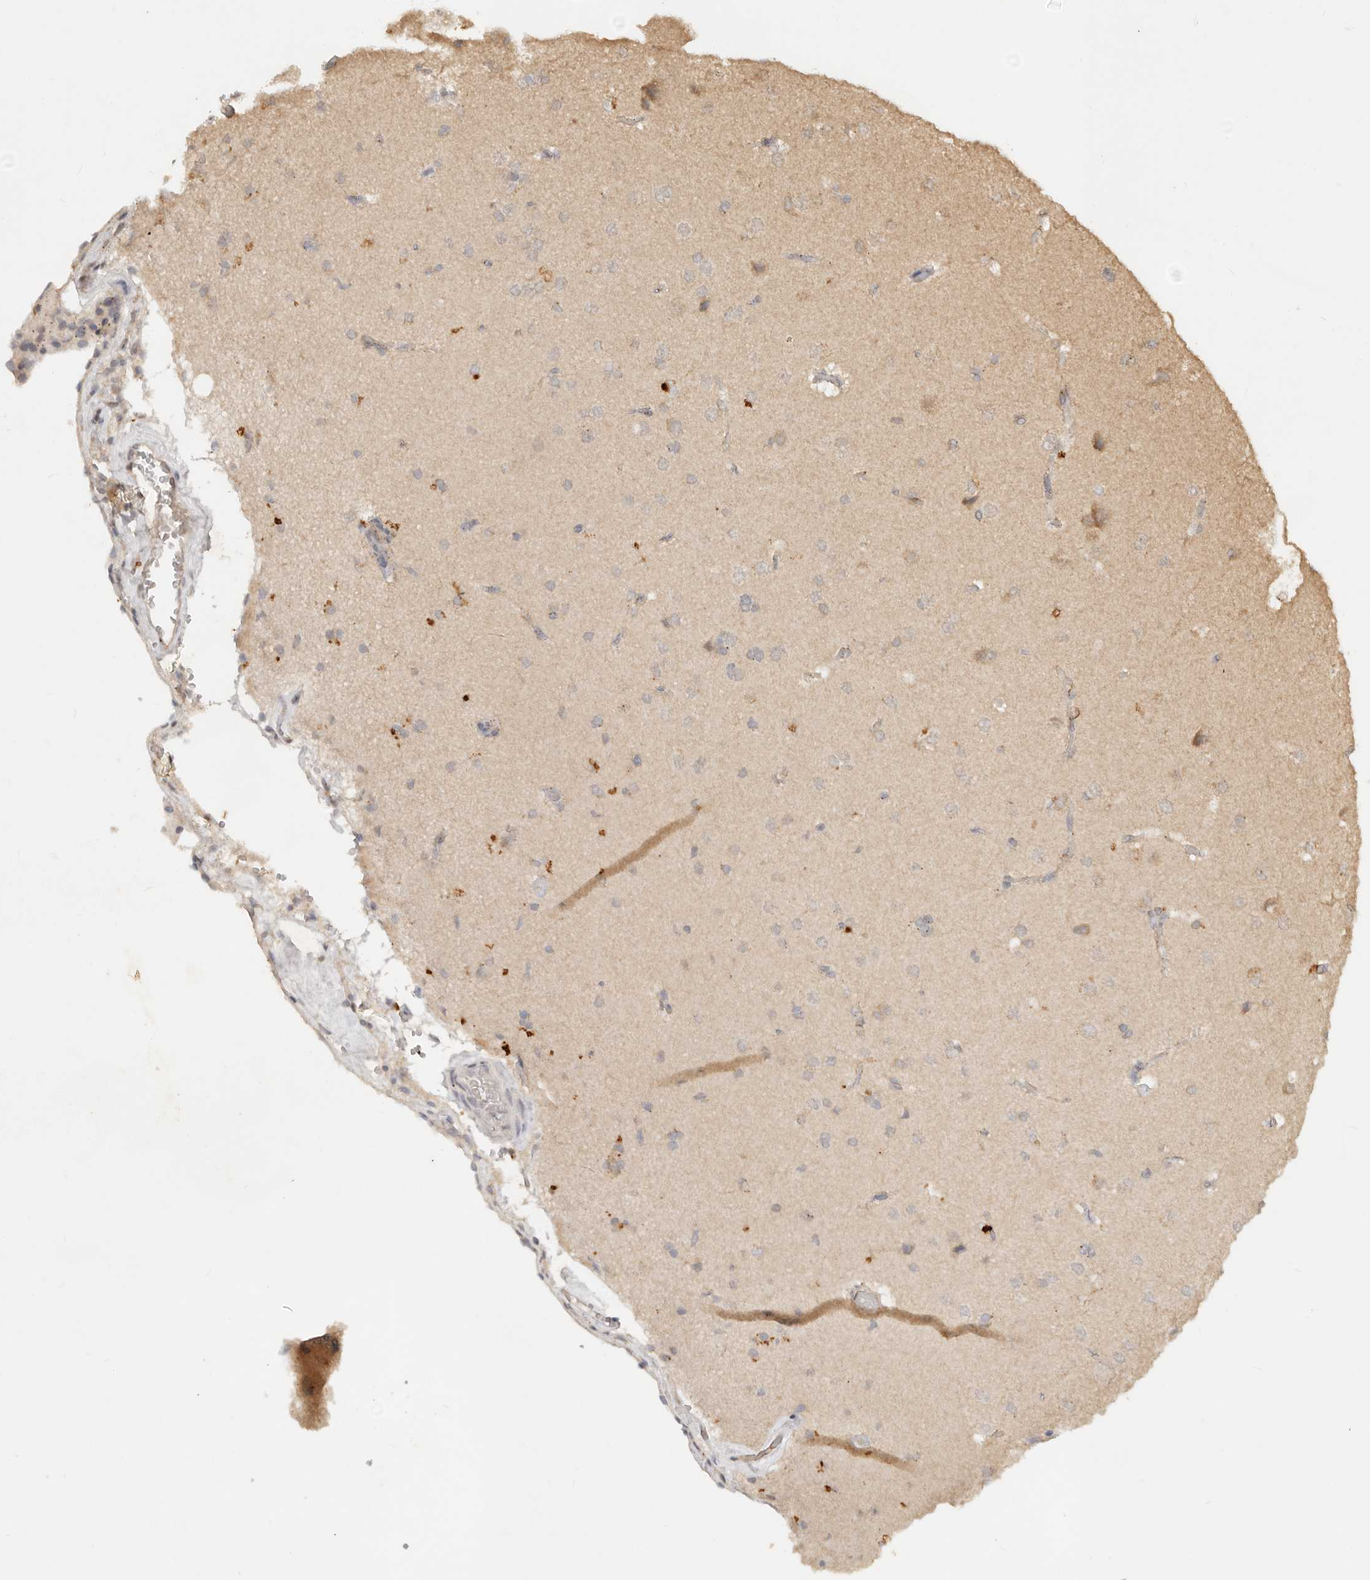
{"staining": {"intensity": "negative", "quantity": "none", "location": "none"}, "tissue": "cerebral cortex", "cell_type": "Endothelial cells", "image_type": "normal", "snomed": [{"axis": "morphology", "description": "Normal tissue, NOS"}, {"axis": "topography", "description": "Cerebral cortex"}], "caption": "Immunohistochemical staining of benign human cerebral cortex demonstrates no significant positivity in endothelial cells. (Brightfield microscopy of DAB immunohistochemistry at high magnification).", "gene": "LMO4", "patient": {"sex": "male", "age": 62}}